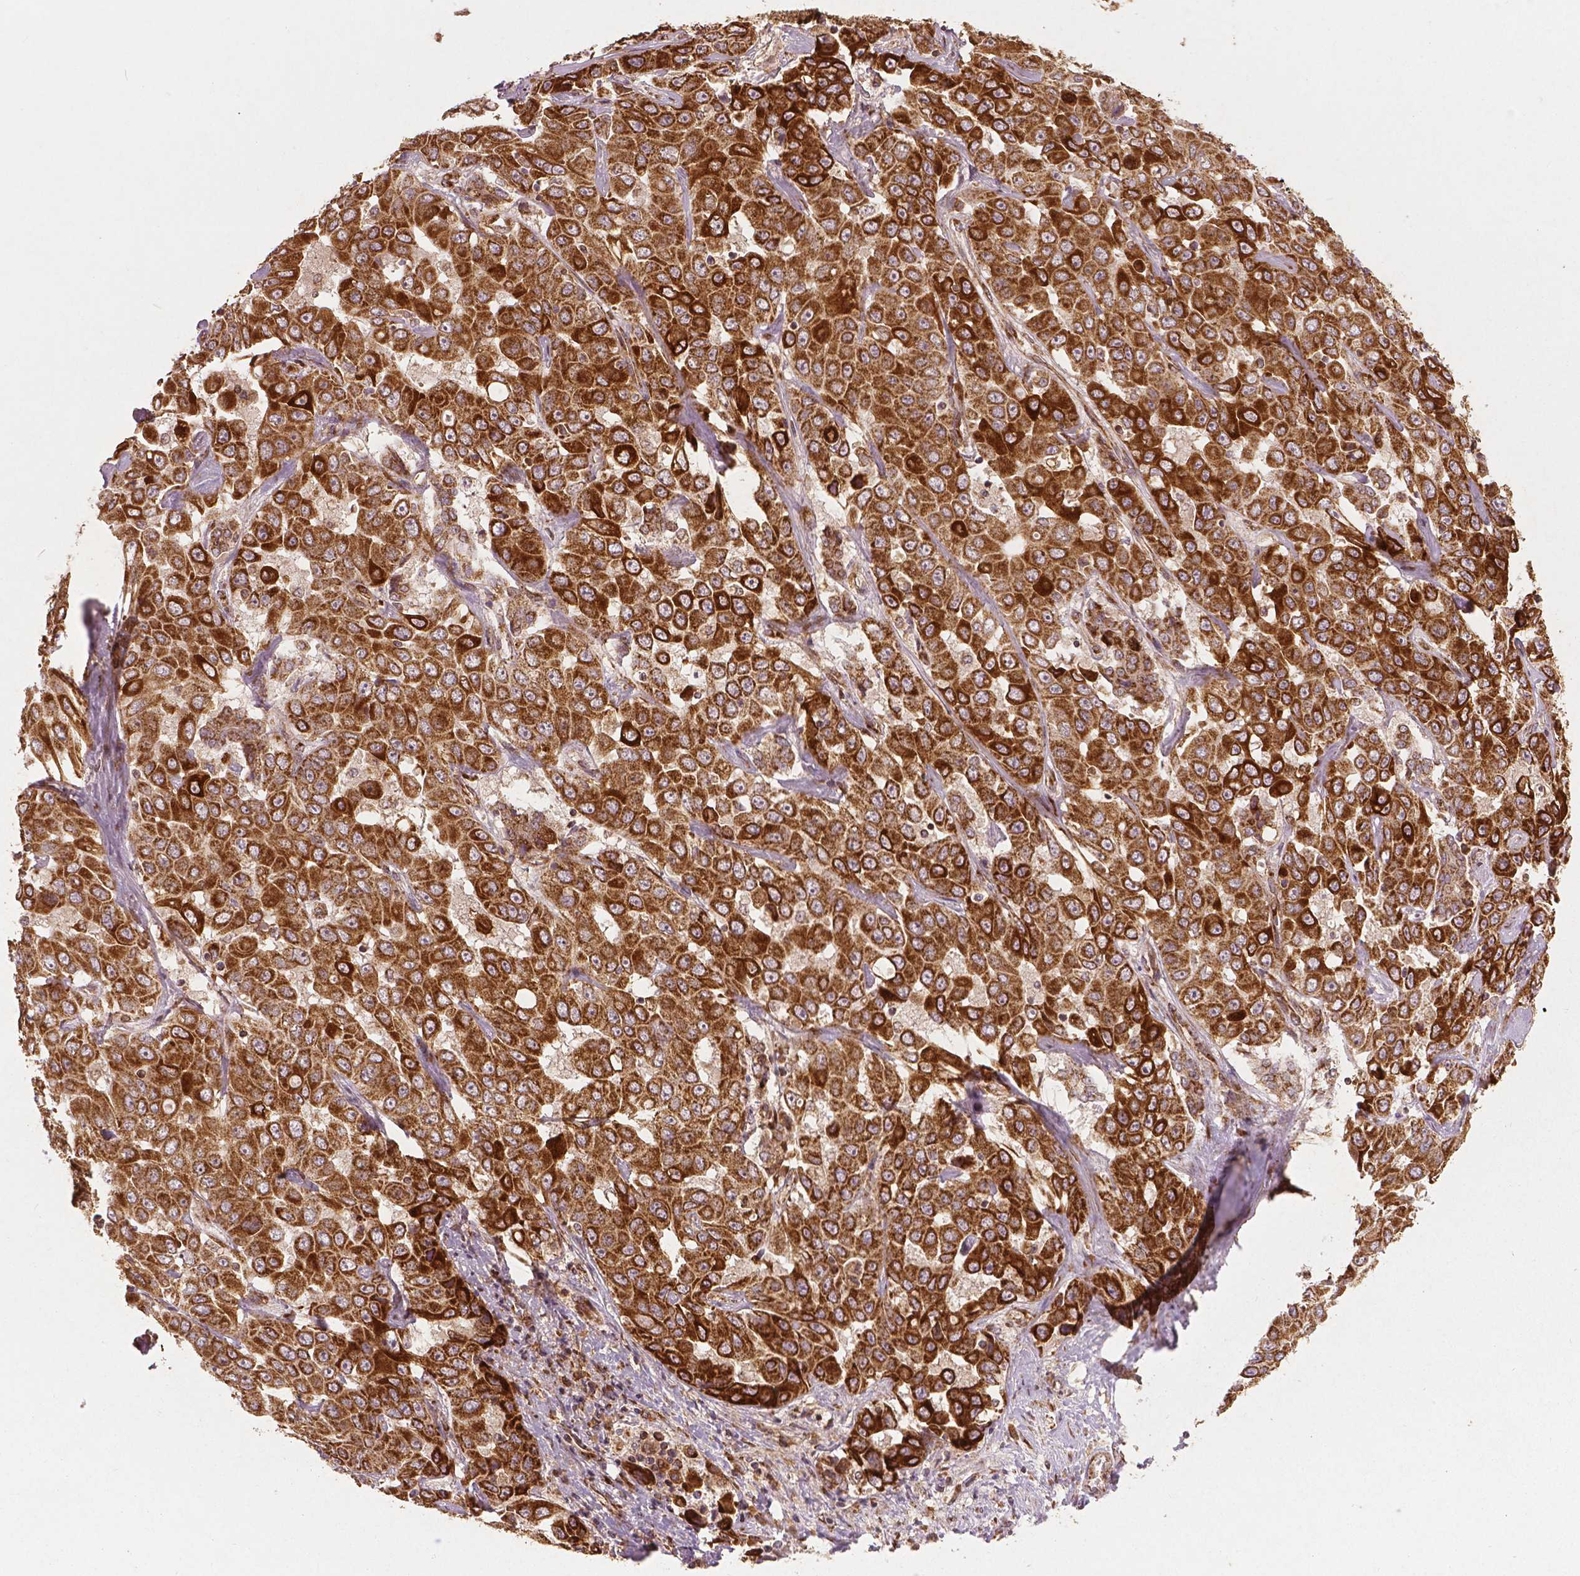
{"staining": {"intensity": "strong", "quantity": ">75%", "location": "cytoplasmic/membranous"}, "tissue": "liver cancer", "cell_type": "Tumor cells", "image_type": "cancer", "snomed": [{"axis": "morphology", "description": "Cholangiocarcinoma"}, {"axis": "topography", "description": "Liver"}], "caption": "Tumor cells exhibit strong cytoplasmic/membranous expression in approximately >75% of cells in liver cholangiocarcinoma.", "gene": "PGAM5", "patient": {"sex": "female", "age": 52}}